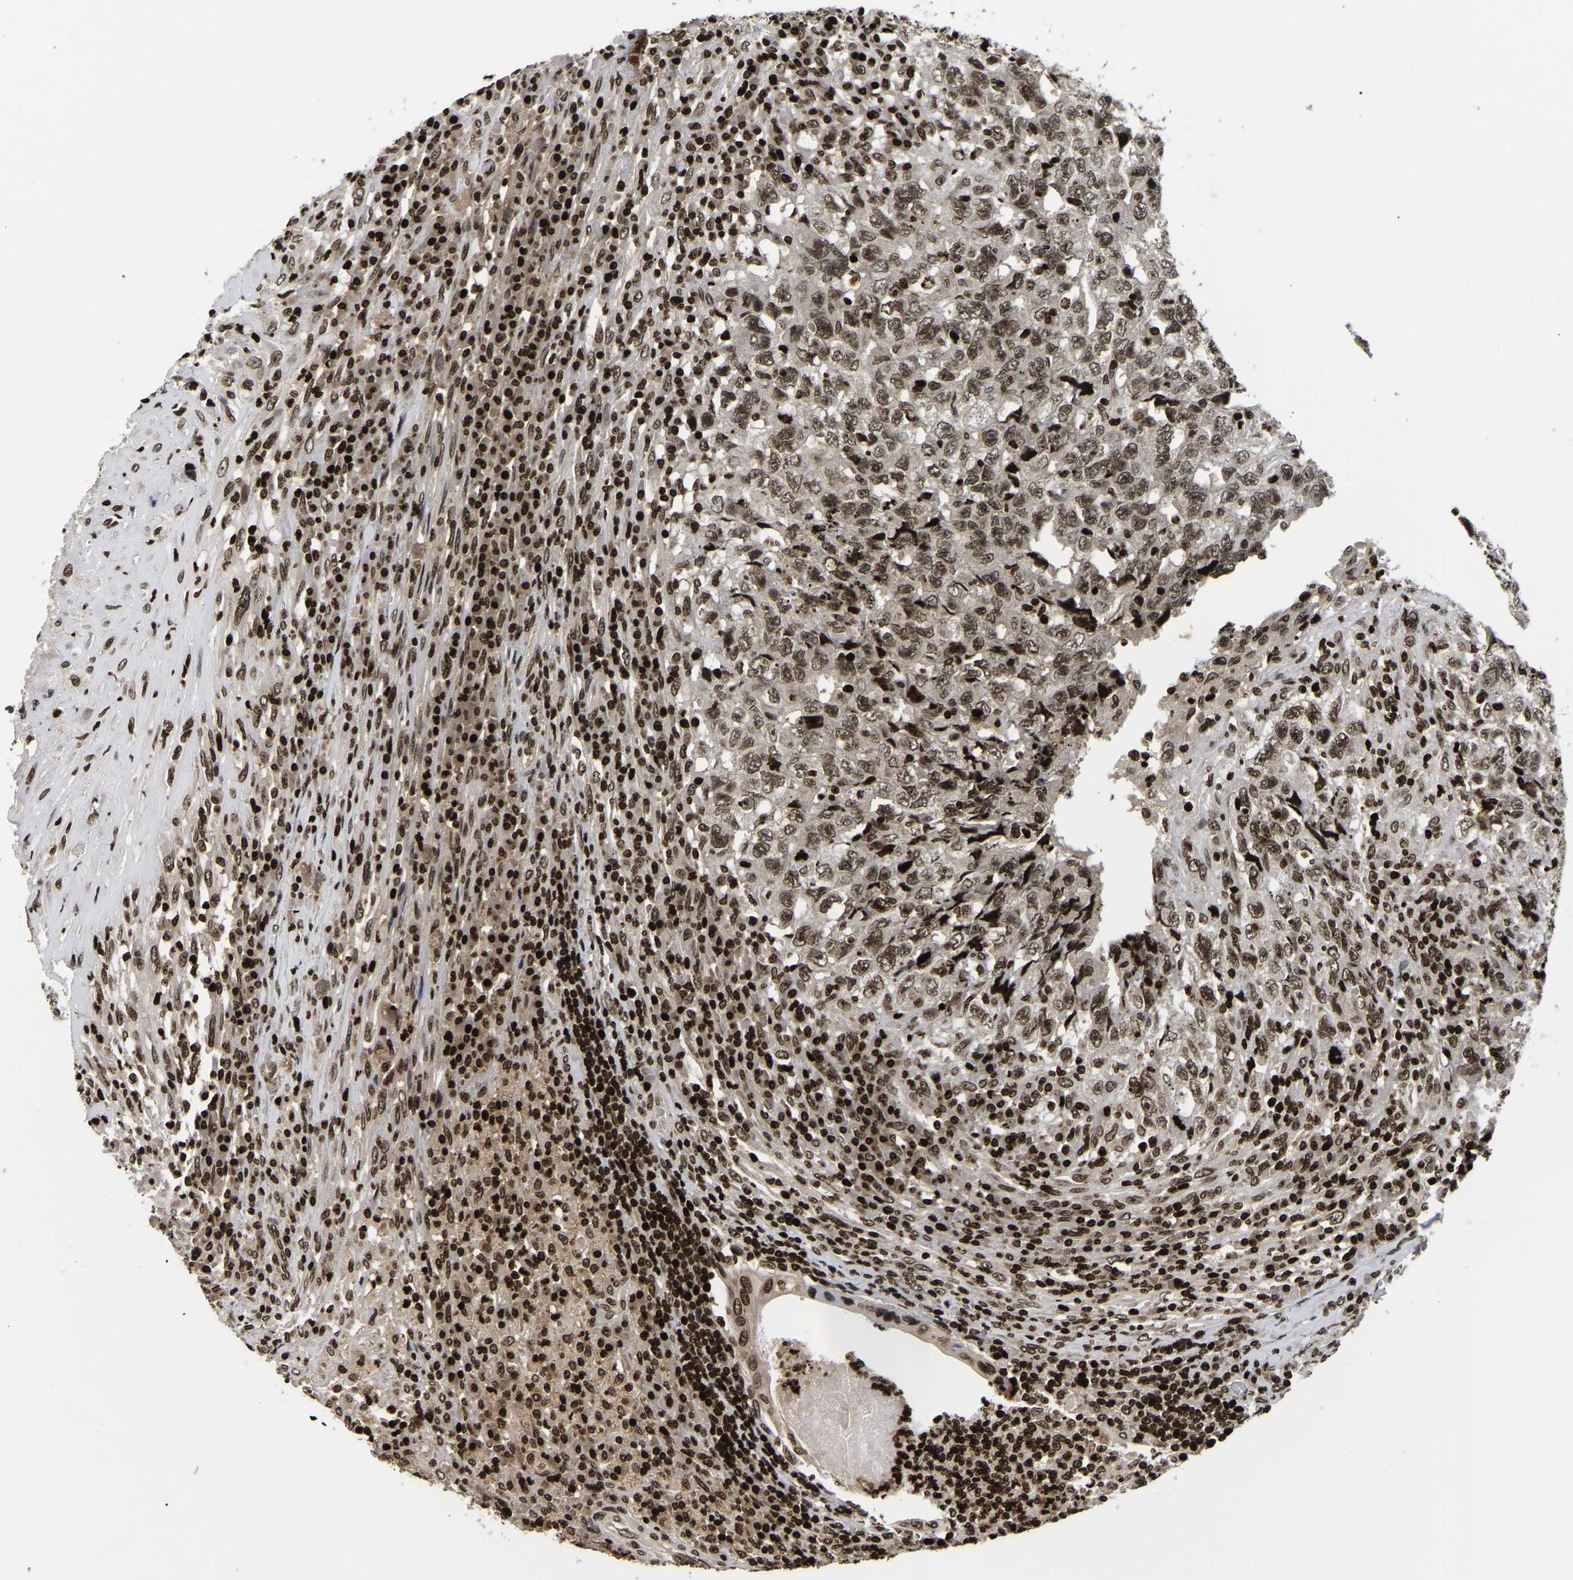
{"staining": {"intensity": "moderate", "quantity": ">75%", "location": "nuclear"}, "tissue": "testis cancer", "cell_type": "Tumor cells", "image_type": "cancer", "snomed": [{"axis": "morphology", "description": "Necrosis, NOS"}, {"axis": "morphology", "description": "Carcinoma, Embryonal, NOS"}, {"axis": "topography", "description": "Testis"}], "caption": "Human testis embryonal carcinoma stained for a protein (brown) shows moderate nuclear positive positivity in approximately >75% of tumor cells.", "gene": "LRRC61", "patient": {"sex": "male", "age": 19}}